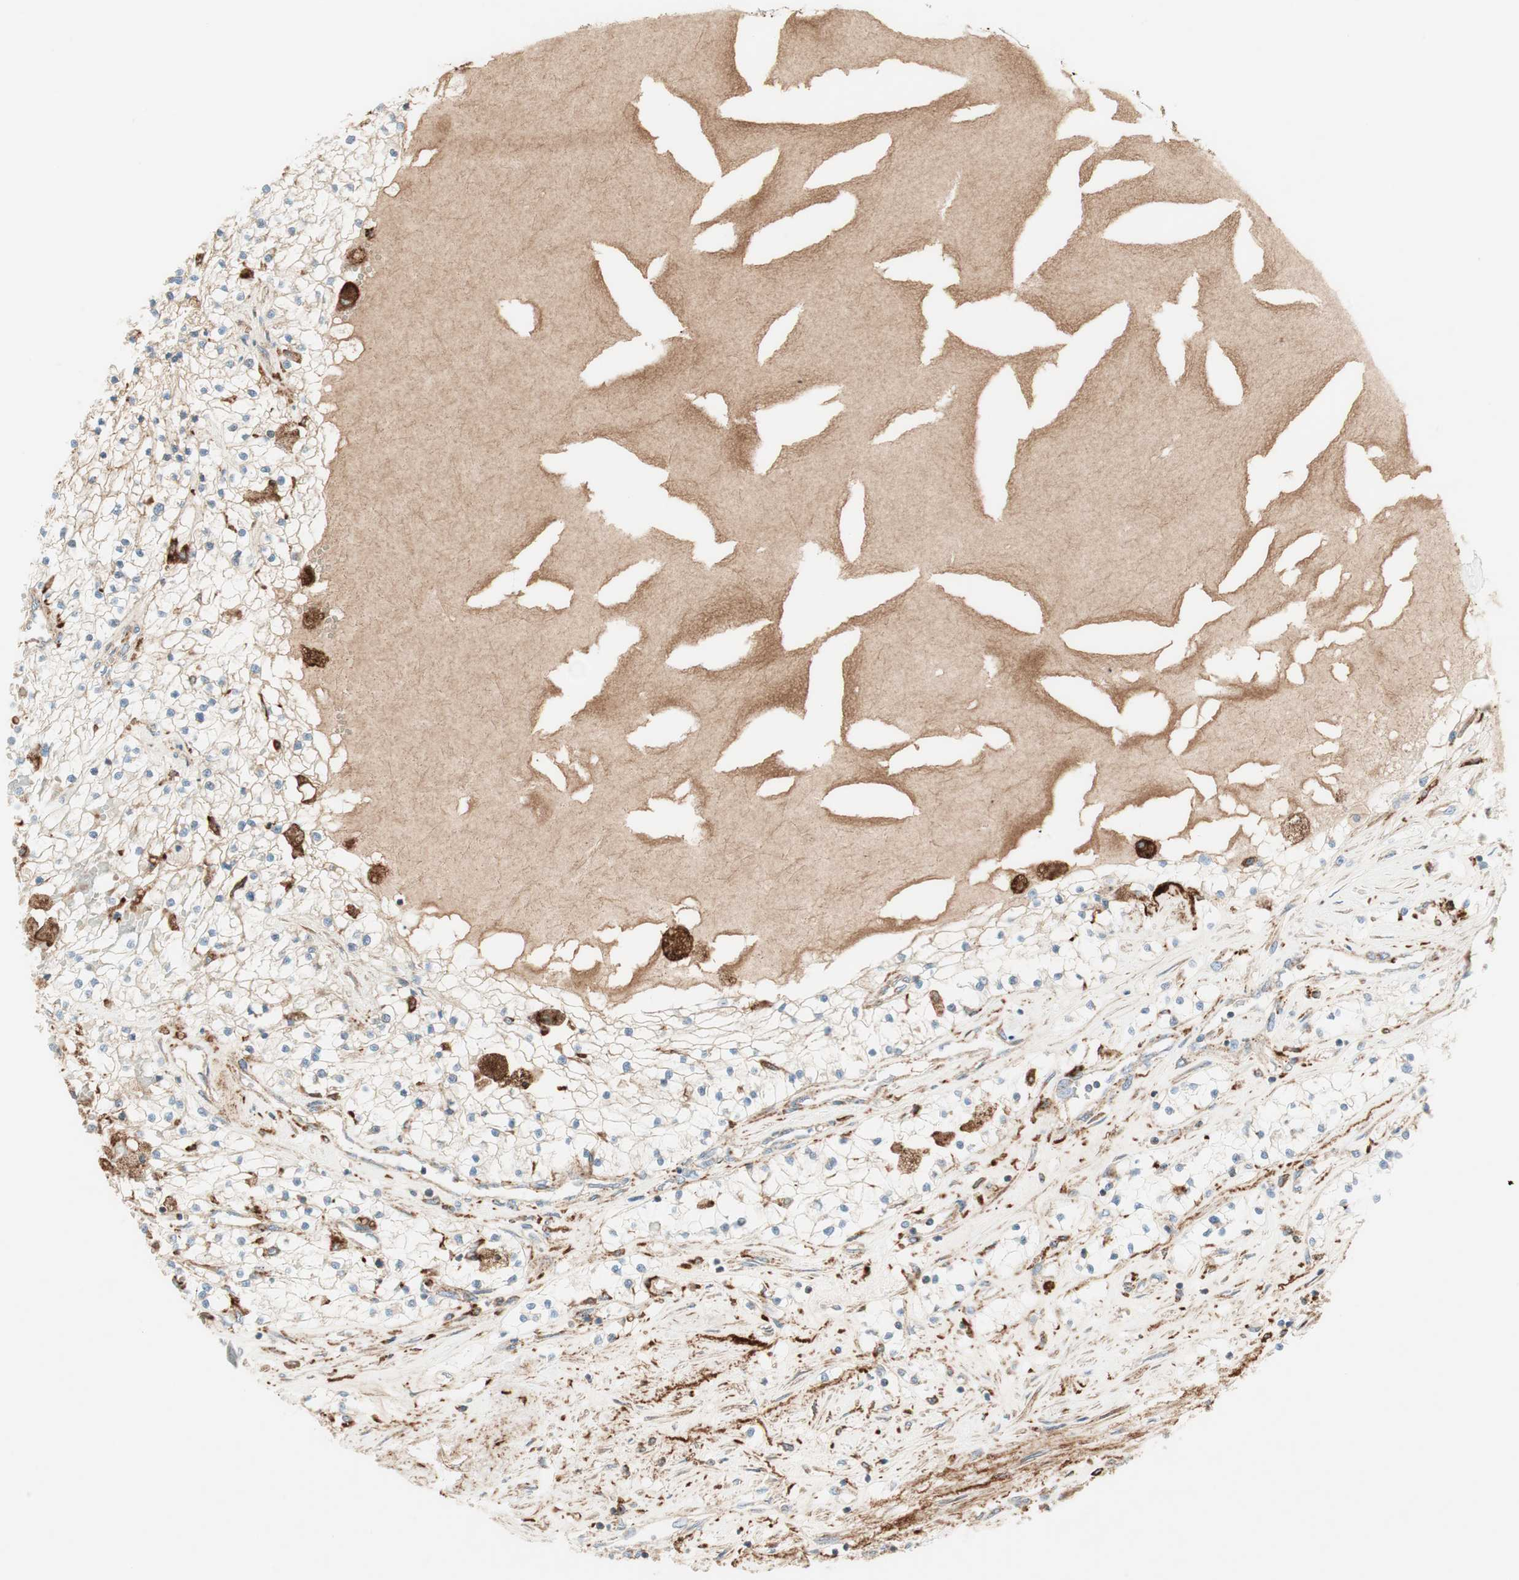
{"staining": {"intensity": "negative", "quantity": "none", "location": "none"}, "tissue": "renal cancer", "cell_type": "Tumor cells", "image_type": "cancer", "snomed": [{"axis": "morphology", "description": "Adenocarcinoma, NOS"}, {"axis": "topography", "description": "Kidney"}], "caption": "The immunohistochemistry (IHC) photomicrograph has no significant expression in tumor cells of renal cancer (adenocarcinoma) tissue.", "gene": "ATP6V1G1", "patient": {"sex": "male", "age": 68}}